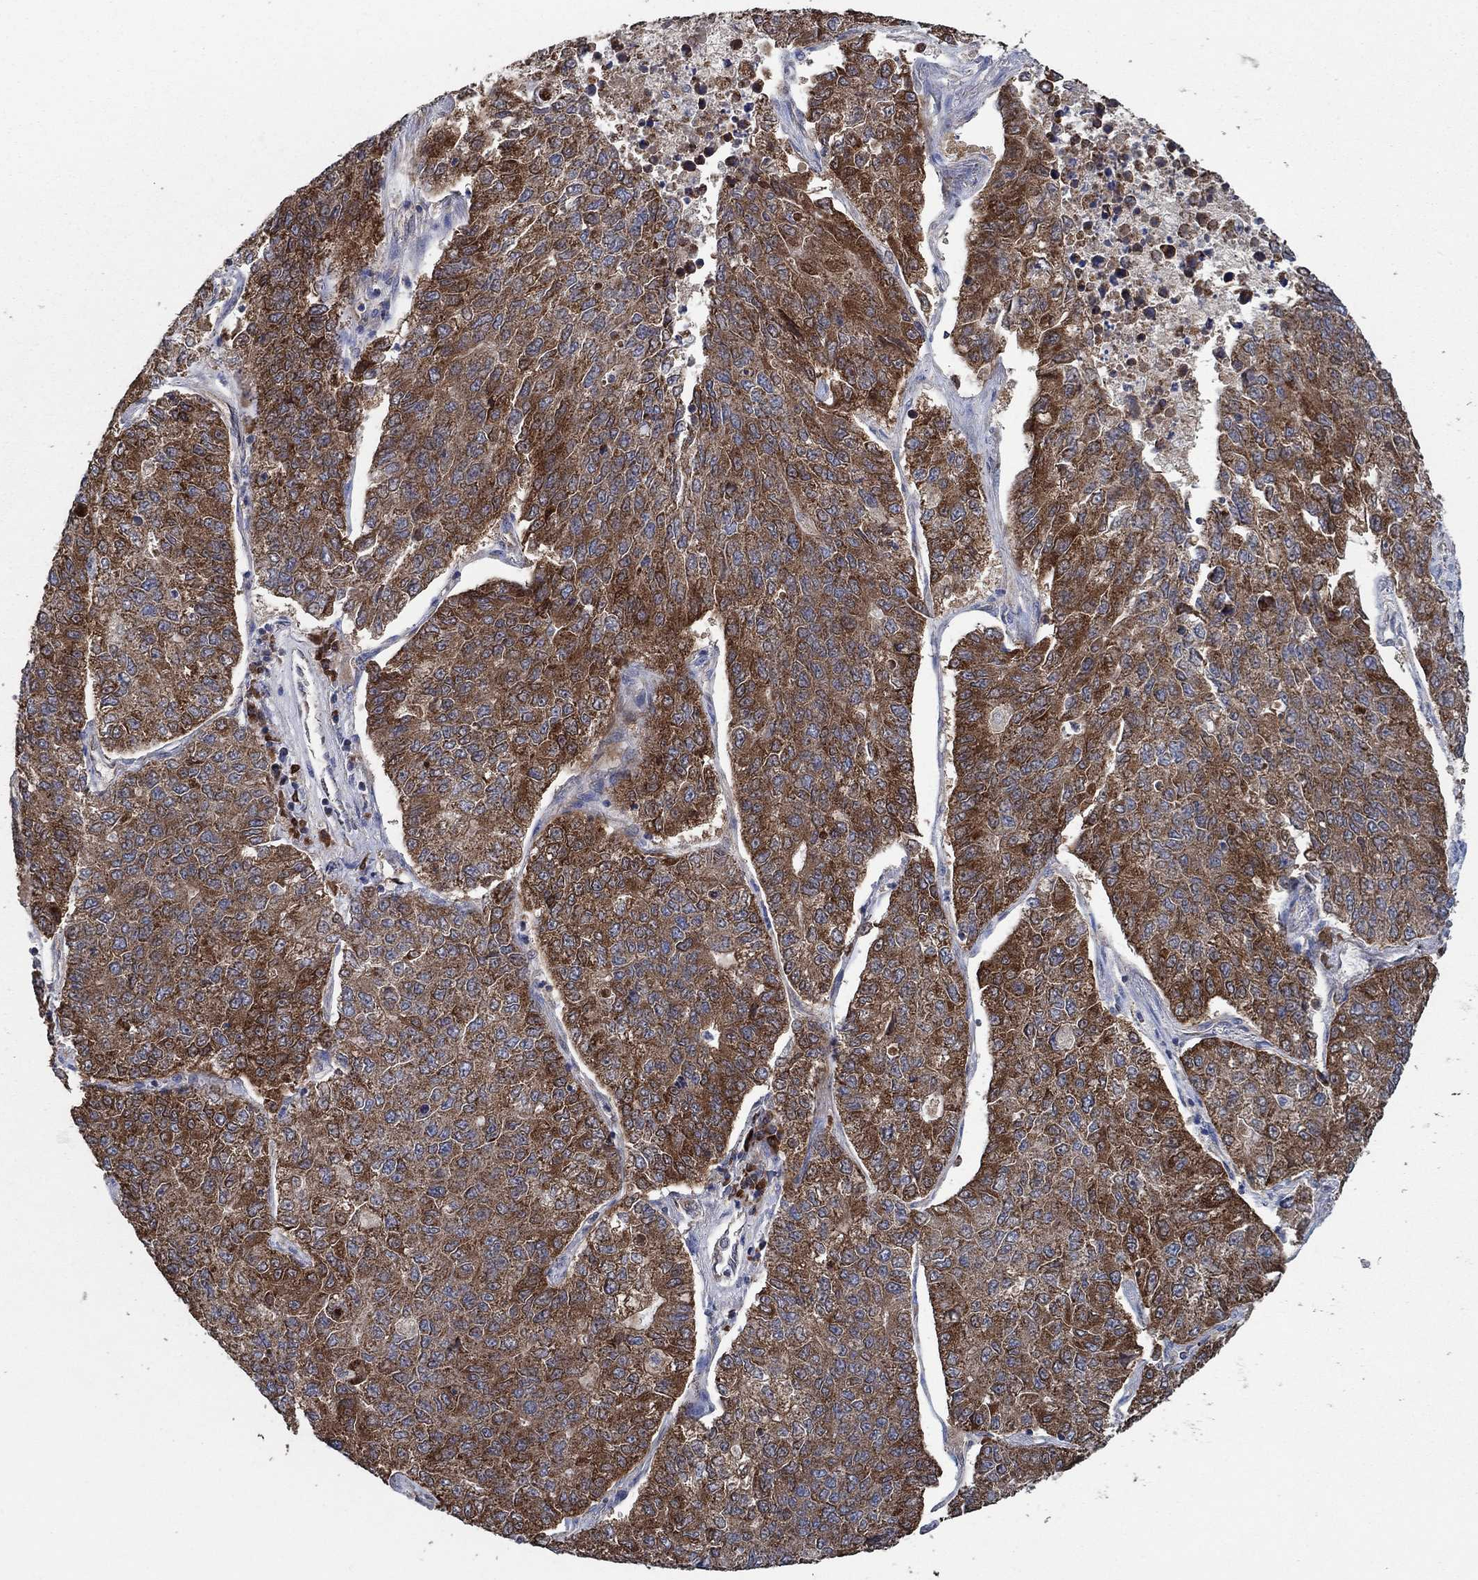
{"staining": {"intensity": "strong", "quantity": "25%-75%", "location": "cytoplasmic/membranous"}, "tissue": "lung cancer", "cell_type": "Tumor cells", "image_type": "cancer", "snomed": [{"axis": "morphology", "description": "Adenocarcinoma, NOS"}, {"axis": "topography", "description": "Lung"}], "caption": "Immunohistochemistry (IHC) photomicrograph of lung cancer (adenocarcinoma) stained for a protein (brown), which displays high levels of strong cytoplasmic/membranous staining in about 25%-75% of tumor cells.", "gene": "HID1", "patient": {"sex": "male", "age": 49}}